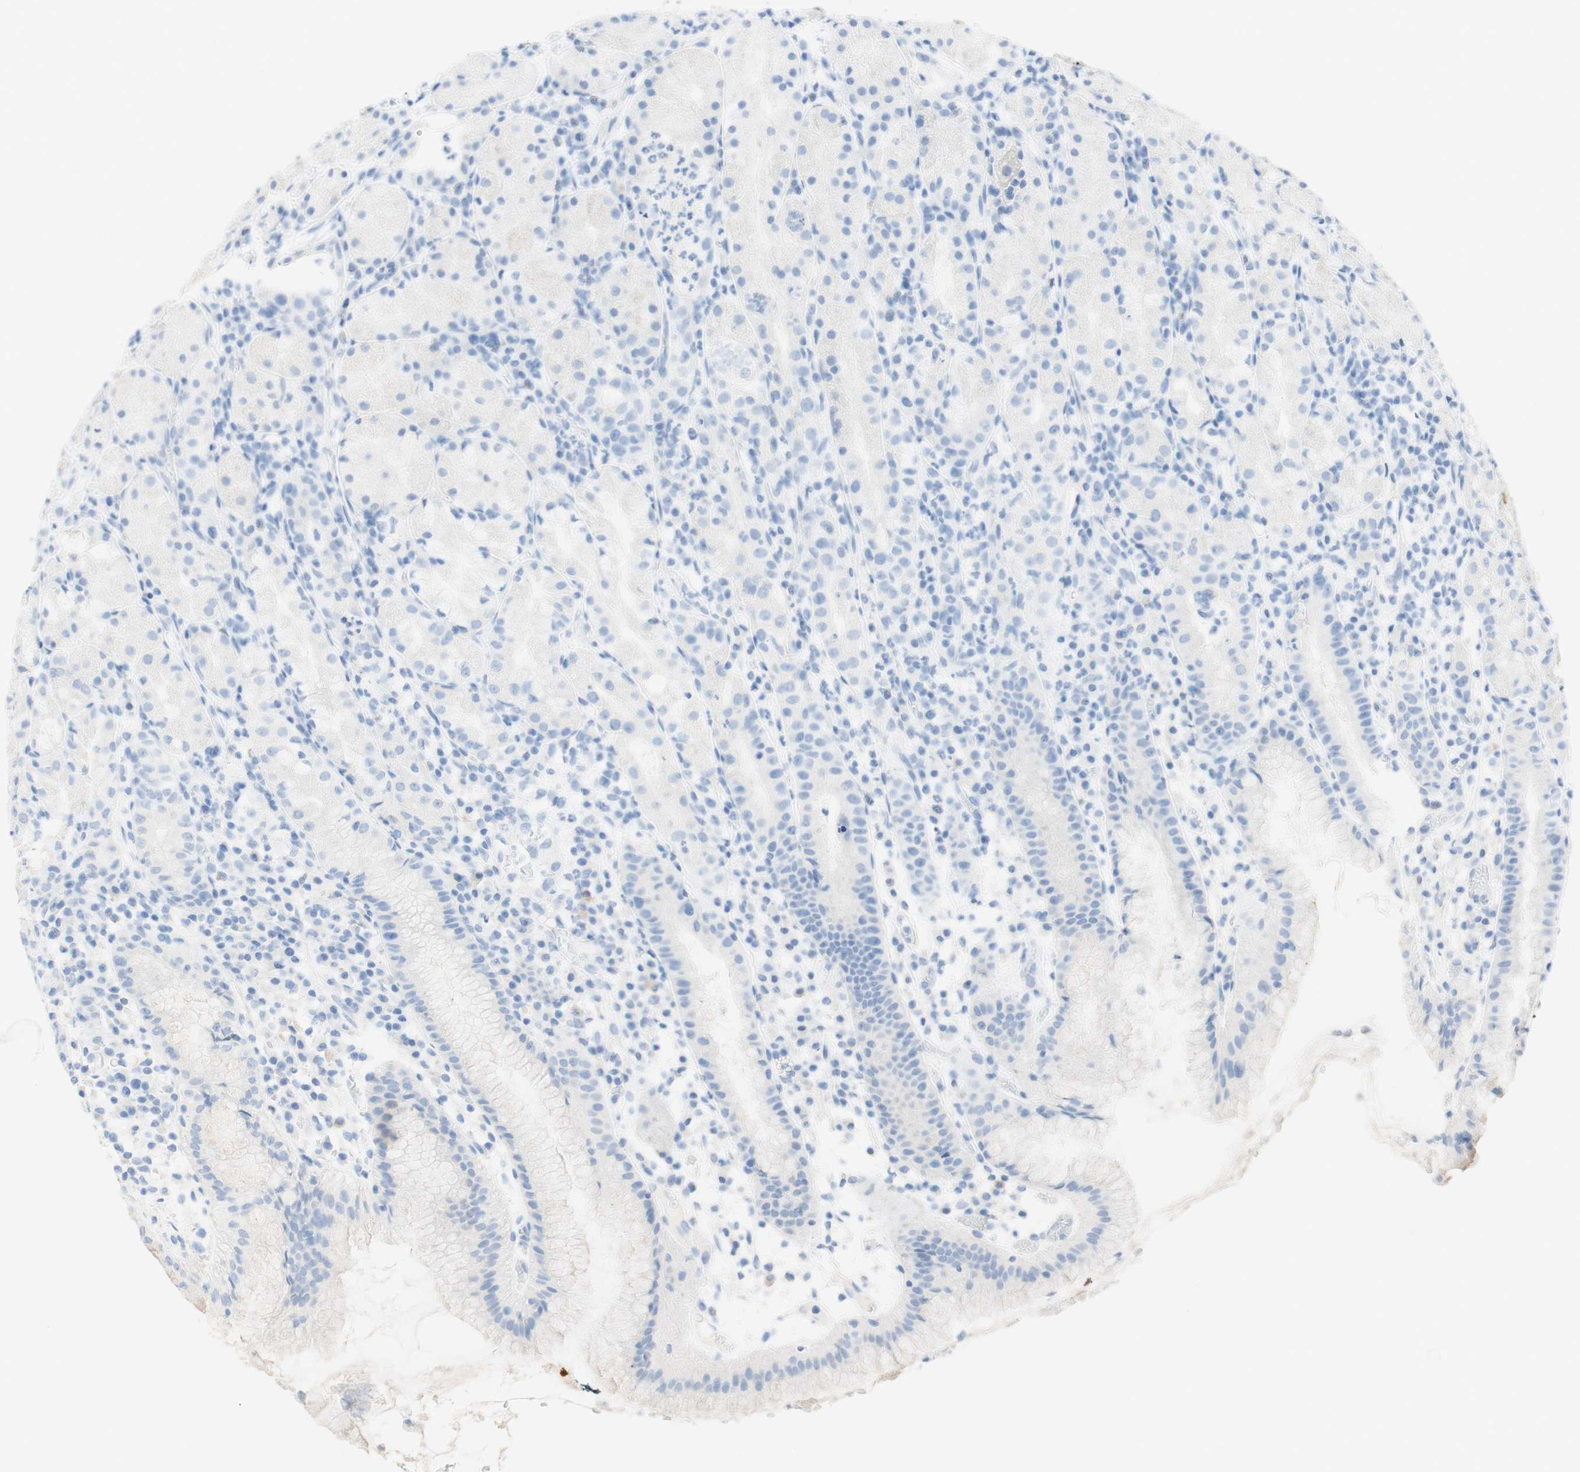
{"staining": {"intensity": "negative", "quantity": "none", "location": "none"}, "tissue": "stomach", "cell_type": "Glandular cells", "image_type": "normal", "snomed": [{"axis": "morphology", "description": "Normal tissue, NOS"}, {"axis": "topography", "description": "Stomach"}, {"axis": "topography", "description": "Stomach, lower"}], "caption": "DAB (3,3'-diaminobenzidine) immunohistochemical staining of unremarkable stomach shows no significant positivity in glandular cells. (DAB (3,3'-diaminobenzidine) immunohistochemistry (IHC) with hematoxylin counter stain).", "gene": "TPO", "patient": {"sex": "female", "age": 75}}